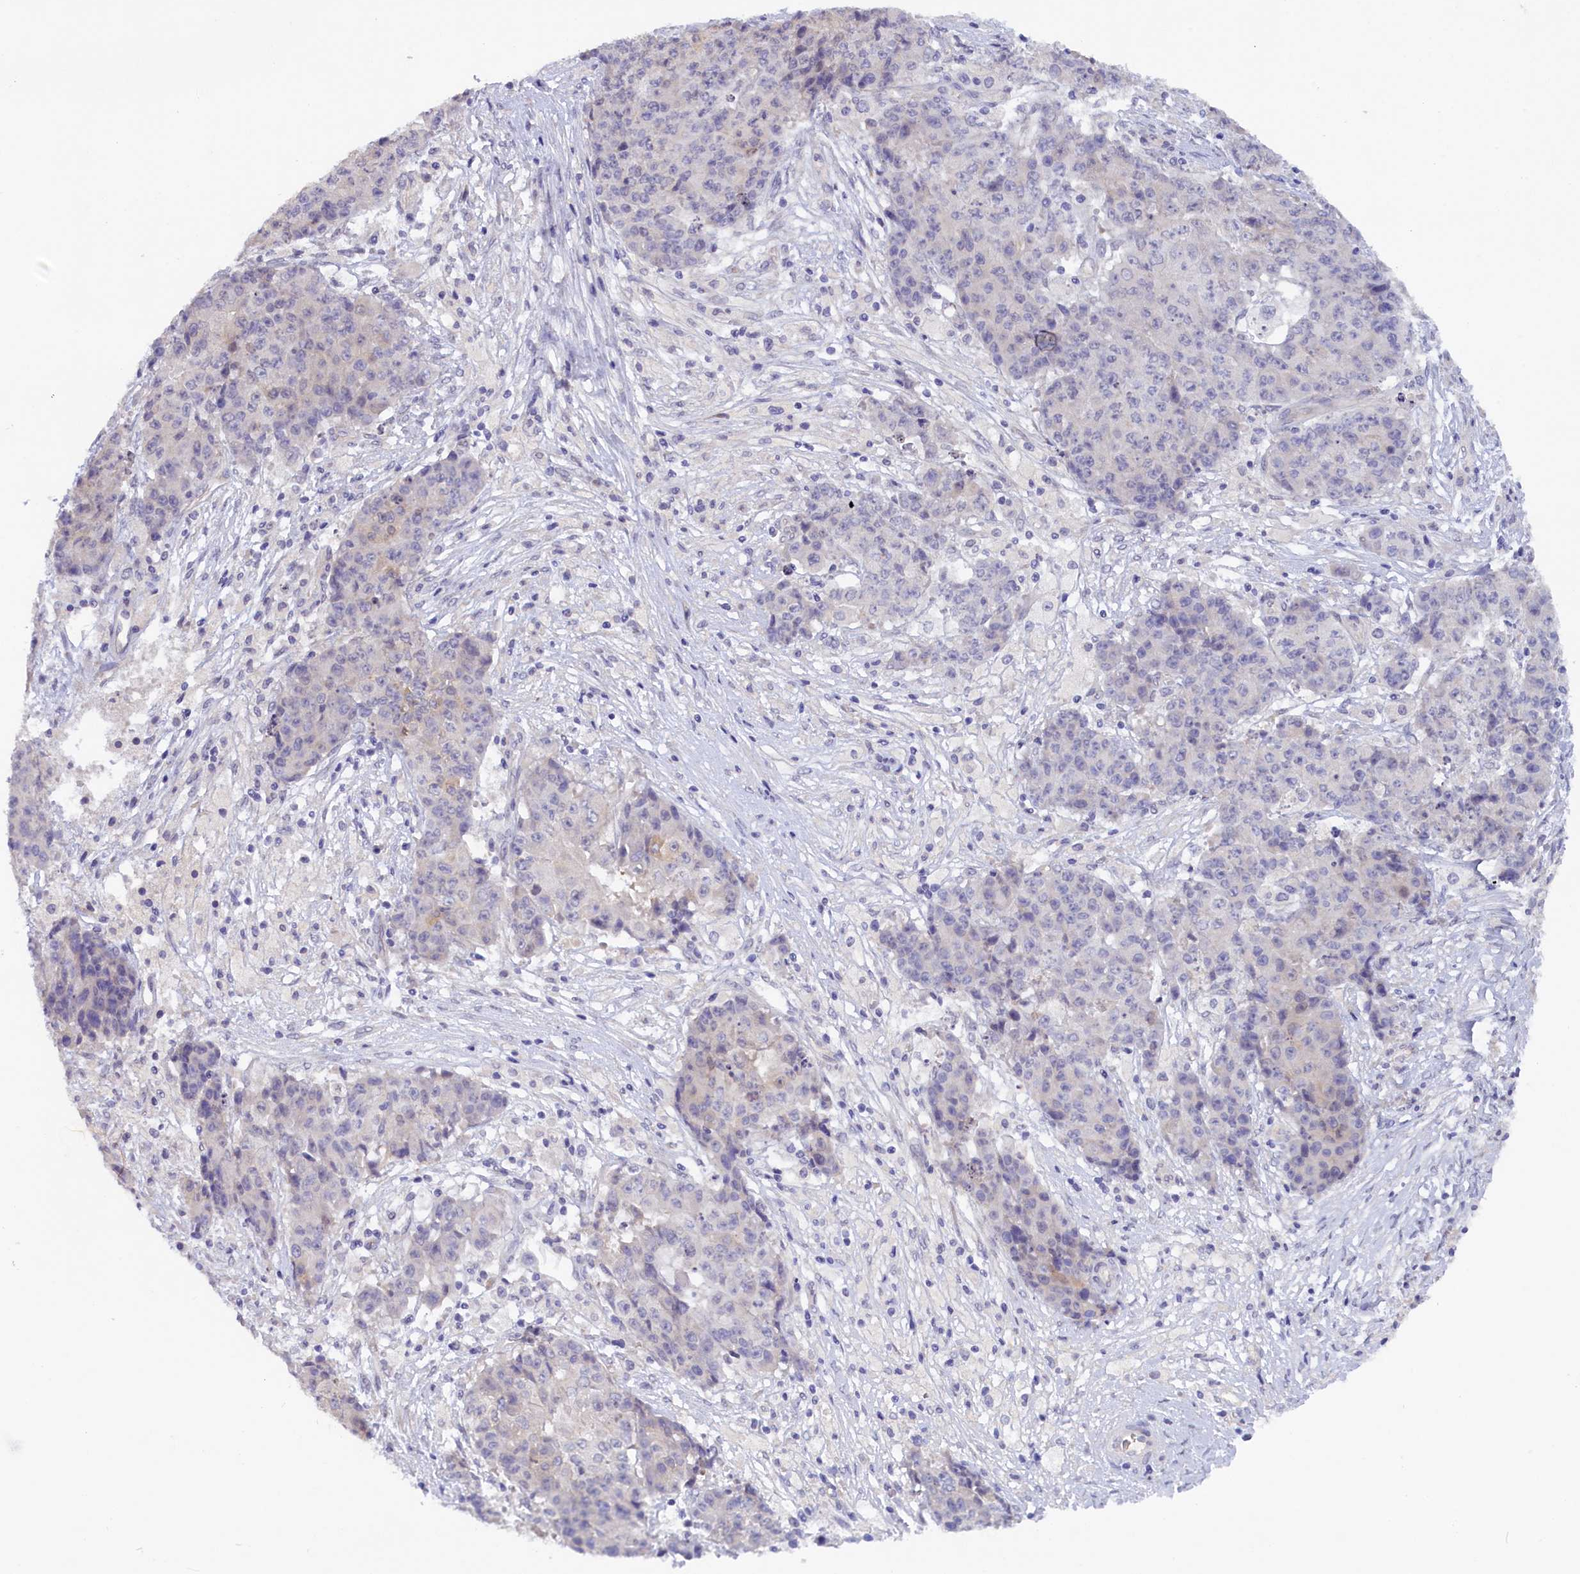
{"staining": {"intensity": "negative", "quantity": "none", "location": "none"}, "tissue": "ovarian cancer", "cell_type": "Tumor cells", "image_type": "cancer", "snomed": [{"axis": "morphology", "description": "Carcinoma, endometroid"}, {"axis": "topography", "description": "Ovary"}], "caption": "Ovarian cancer (endometroid carcinoma) was stained to show a protein in brown. There is no significant positivity in tumor cells. (DAB (3,3'-diaminobenzidine) IHC visualized using brightfield microscopy, high magnification).", "gene": "ZSWIM4", "patient": {"sex": "female", "age": 42}}